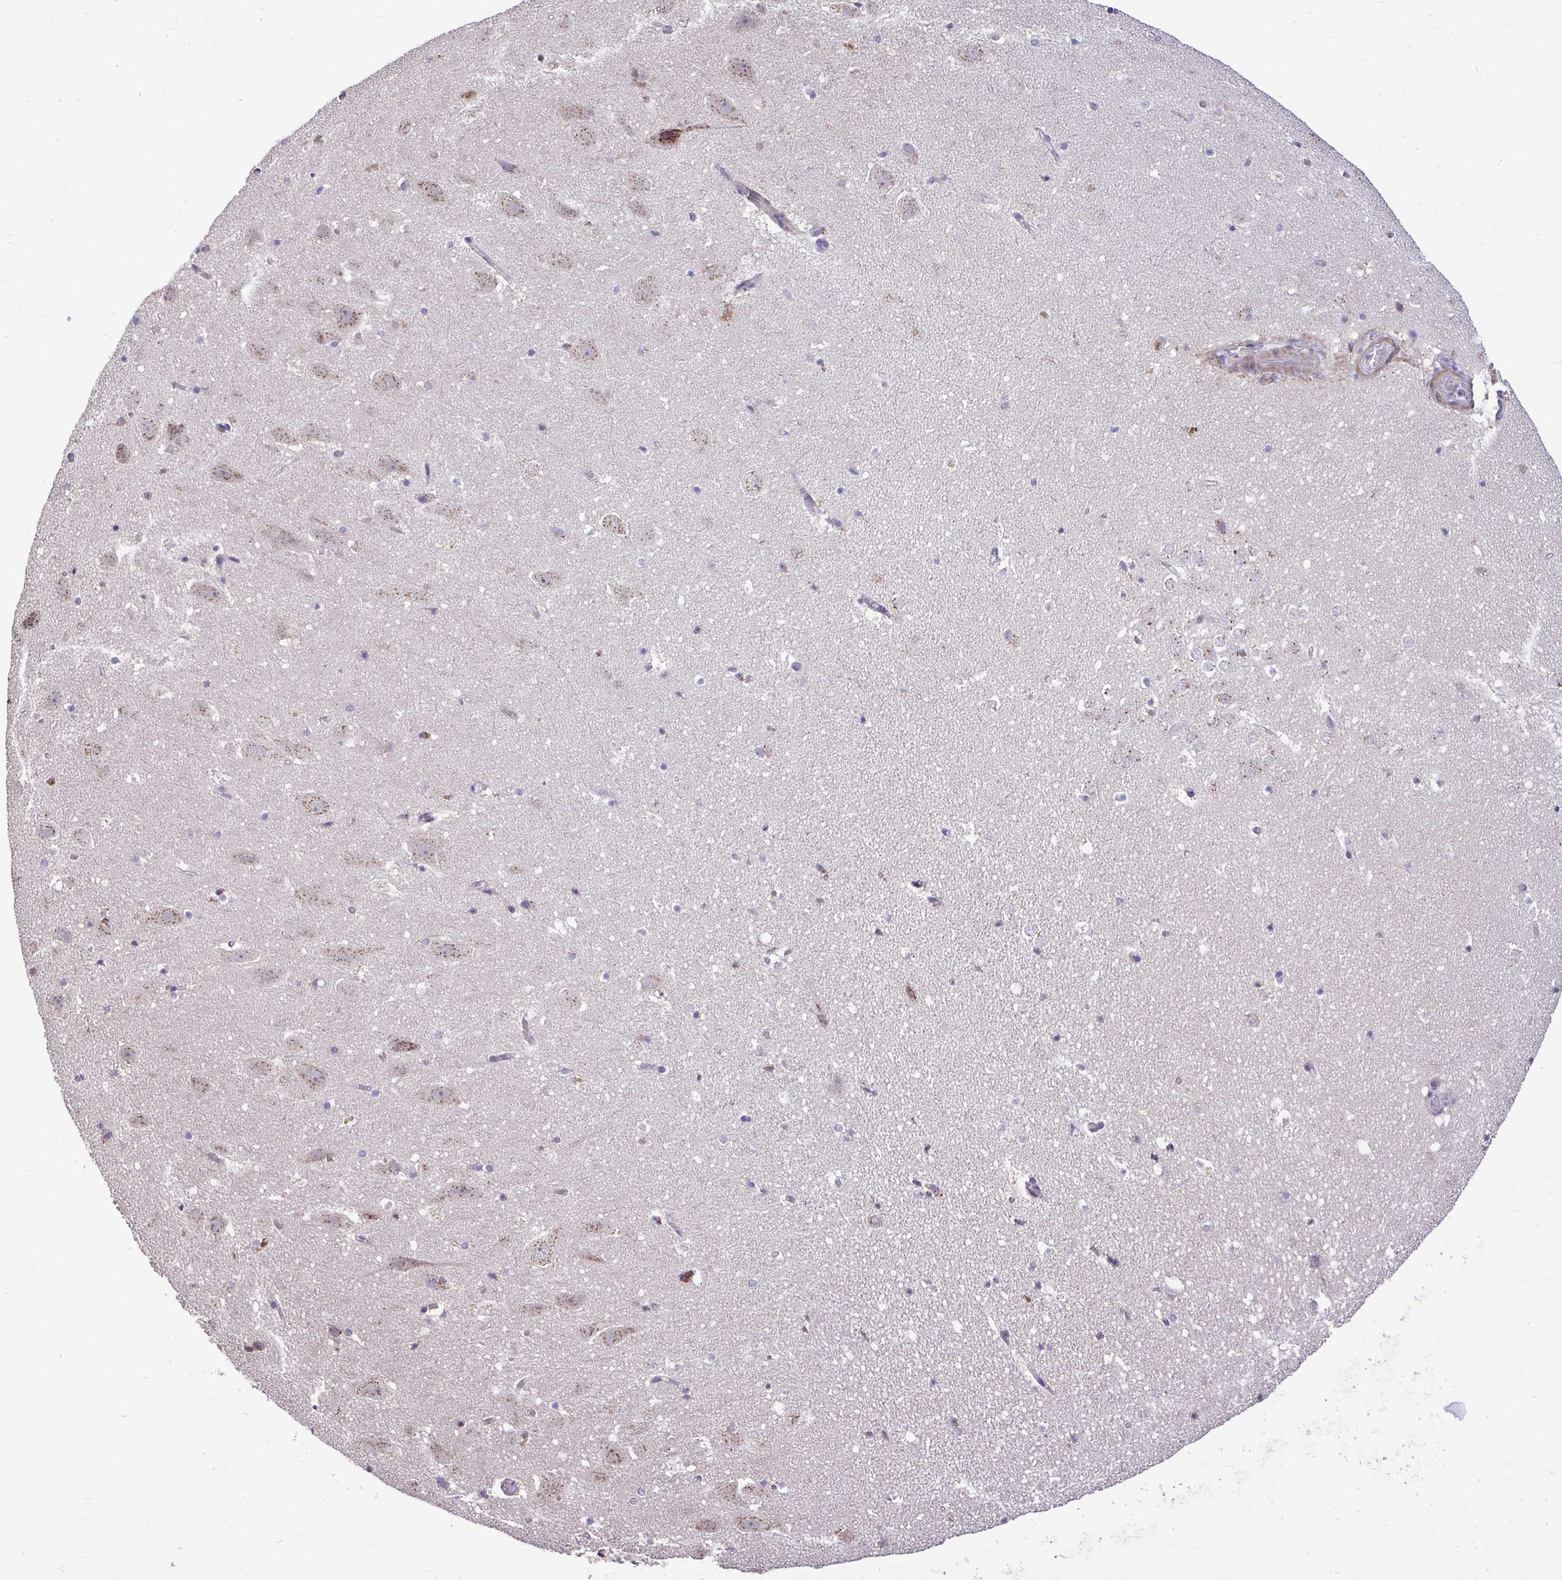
{"staining": {"intensity": "negative", "quantity": "none", "location": "none"}, "tissue": "hippocampus", "cell_type": "Glial cells", "image_type": "normal", "snomed": [{"axis": "morphology", "description": "Normal tissue, NOS"}, {"axis": "topography", "description": "Hippocampus"}], "caption": "IHC photomicrograph of normal human hippocampus stained for a protein (brown), which shows no staining in glial cells. (Brightfield microscopy of DAB immunohistochemistry at high magnification).", "gene": "ENSG00000269547", "patient": {"sex": "female", "age": 42}}